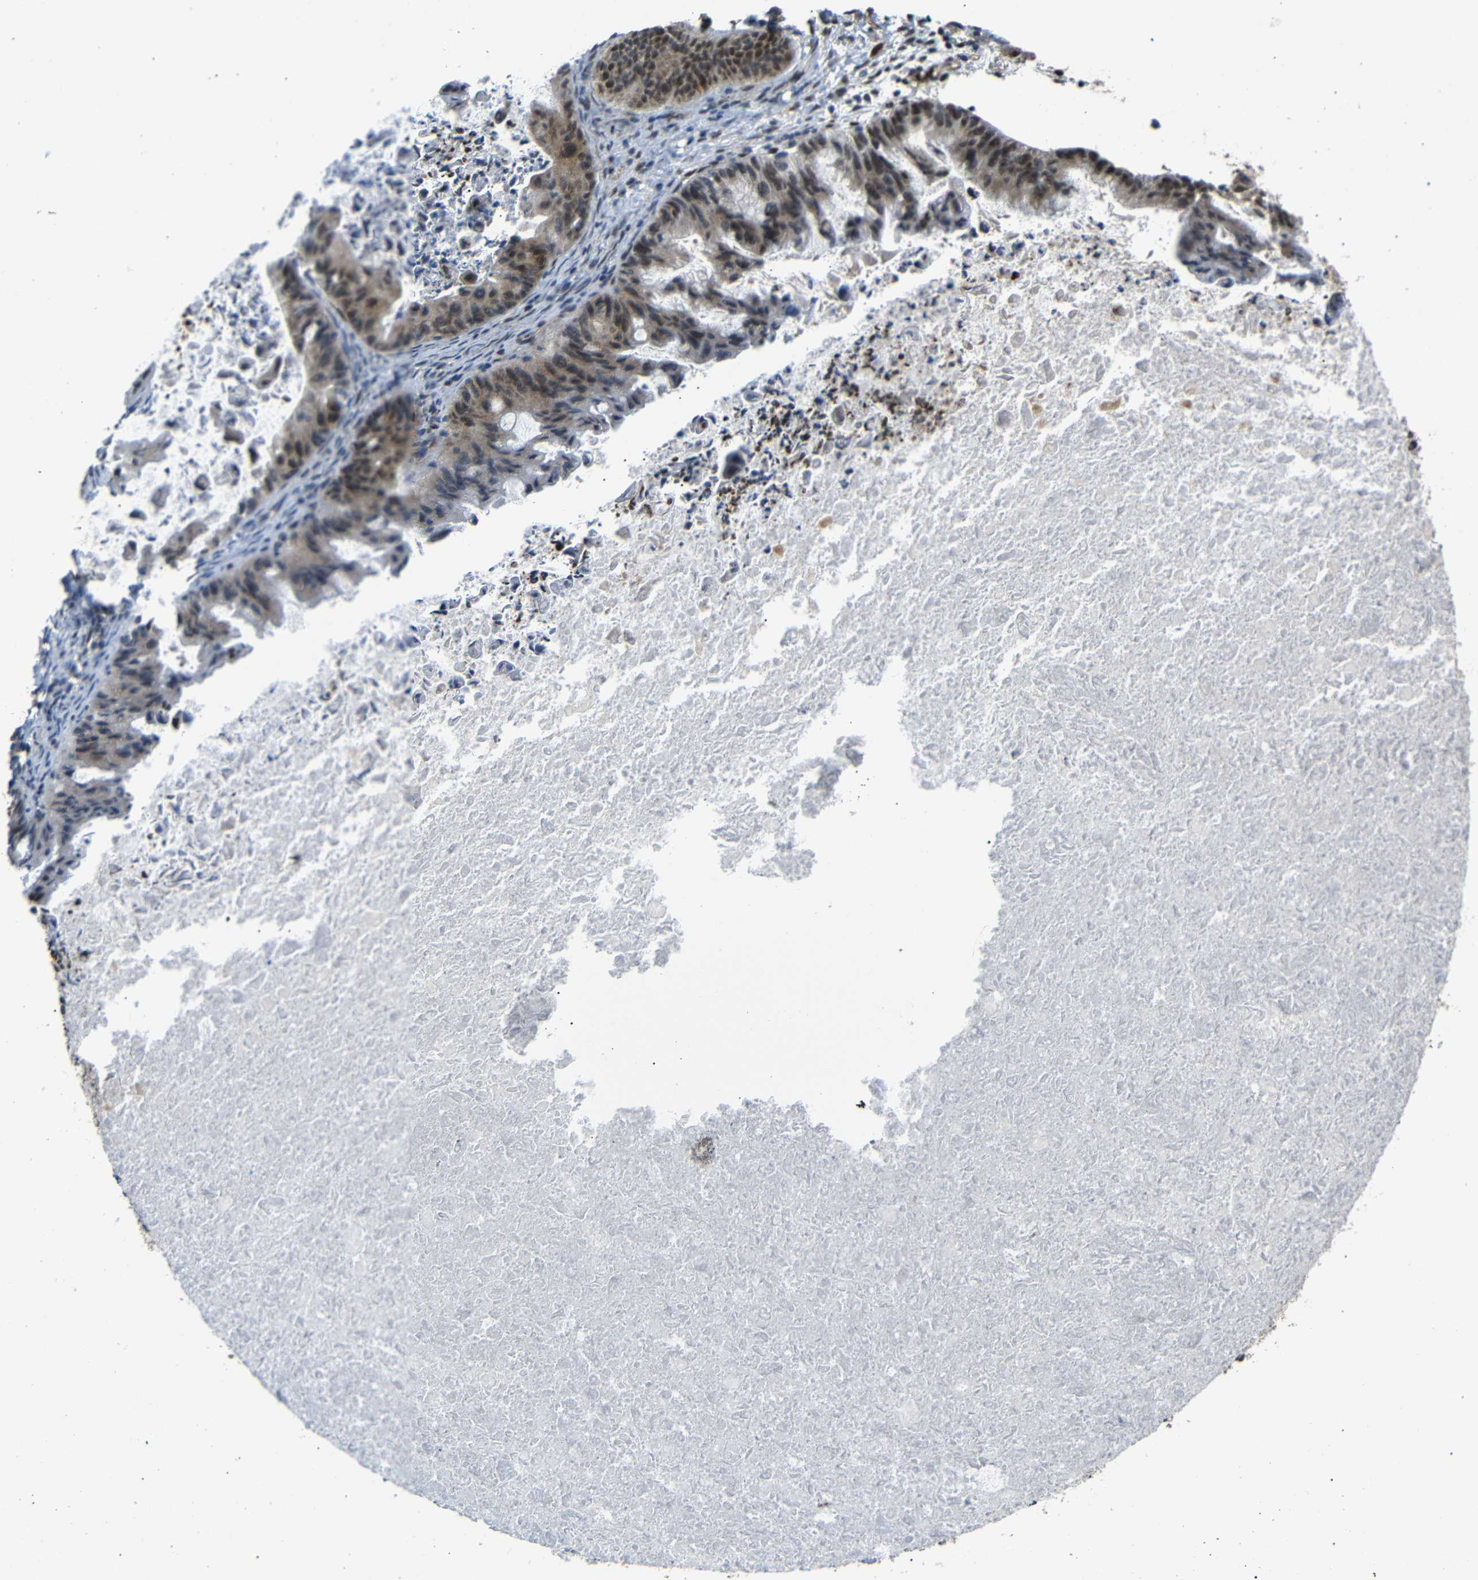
{"staining": {"intensity": "moderate", "quantity": ">75%", "location": "cytoplasmic/membranous,nuclear"}, "tissue": "ovarian cancer", "cell_type": "Tumor cells", "image_type": "cancer", "snomed": [{"axis": "morphology", "description": "Cystadenocarcinoma, mucinous, NOS"}, {"axis": "topography", "description": "Ovary"}], "caption": "DAB immunohistochemical staining of mucinous cystadenocarcinoma (ovarian) reveals moderate cytoplasmic/membranous and nuclear protein staining in approximately >75% of tumor cells.", "gene": "TBX2", "patient": {"sex": "female", "age": 37}}